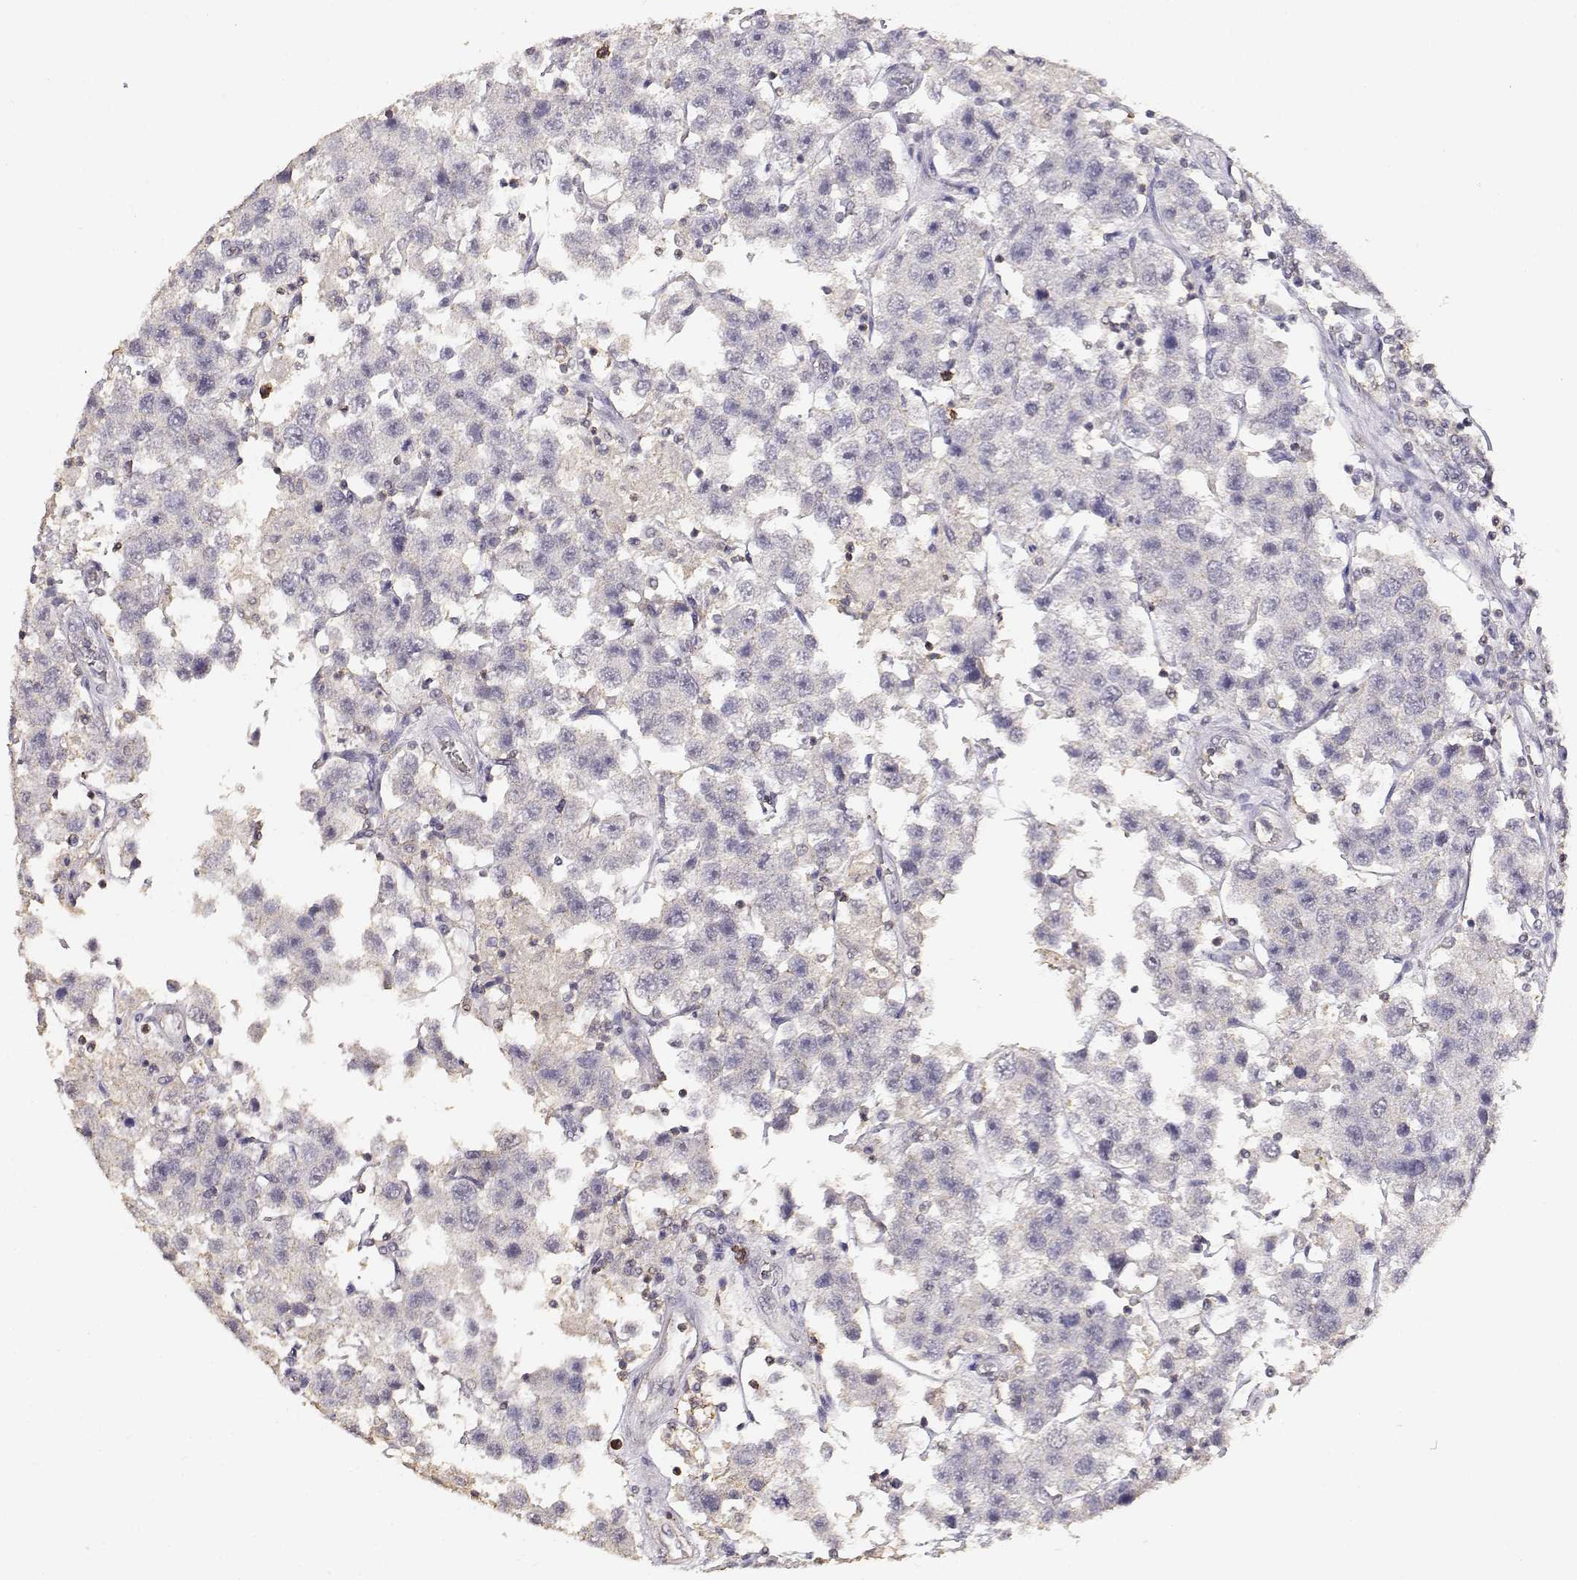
{"staining": {"intensity": "negative", "quantity": "none", "location": "none"}, "tissue": "testis cancer", "cell_type": "Tumor cells", "image_type": "cancer", "snomed": [{"axis": "morphology", "description": "Seminoma, NOS"}, {"axis": "topography", "description": "Testis"}], "caption": "DAB (3,3'-diaminobenzidine) immunohistochemical staining of human testis cancer displays no significant positivity in tumor cells.", "gene": "TNFRSF10C", "patient": {"sex": "male", "age": 45}}